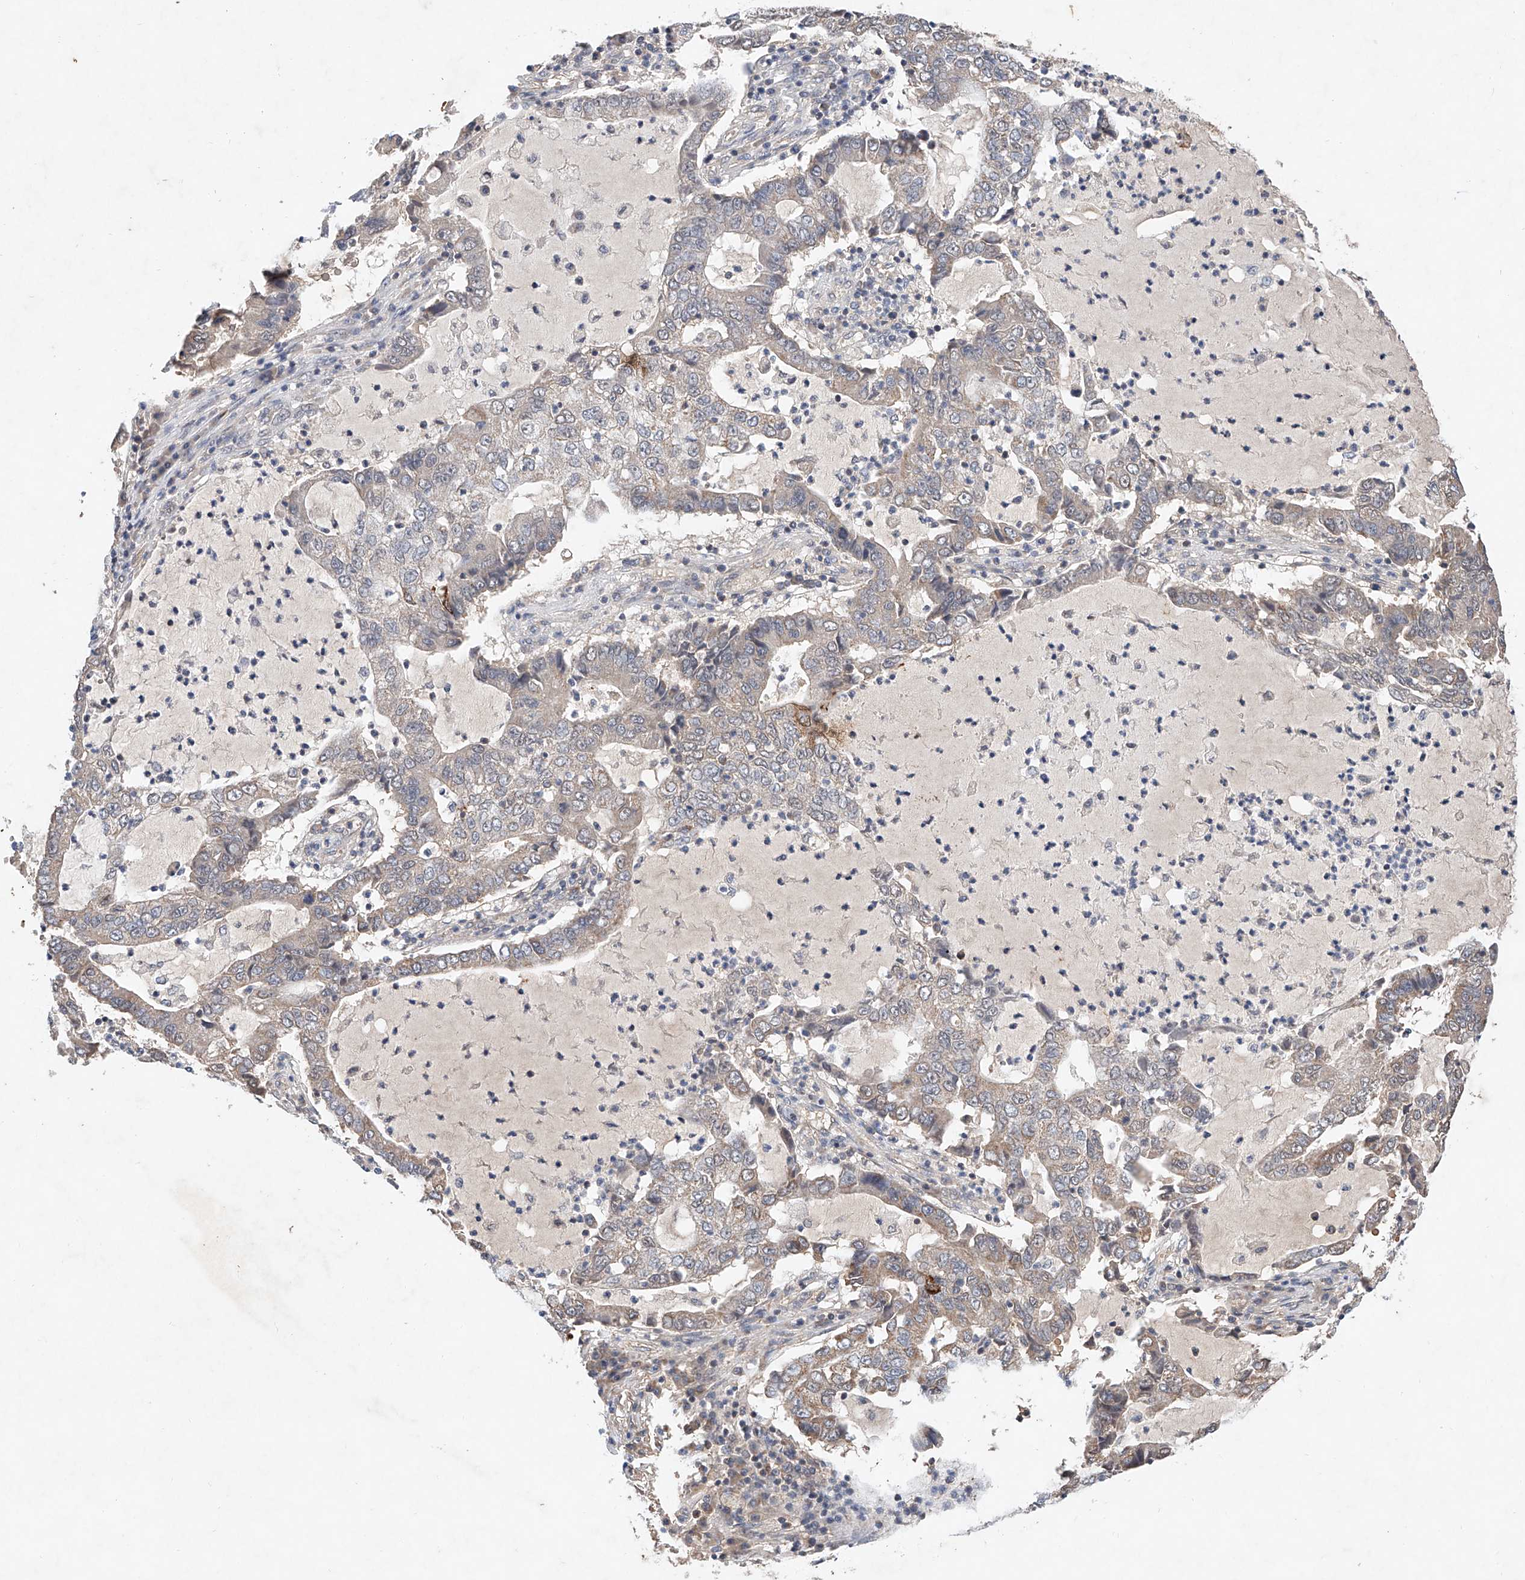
{"staining": {"intensity": "weak", "quantity": "25%-75%", "location": "cytoplasmic/membranous"}, "tissue": "lung cancer", "cell_type": "Tumor cells", "image_type": "cancer", "snomed": [{"axis": "morphology", "description": "Adenocarcinoma, NOS"}, {"axis": "topography", "description": "Lung"}], "caption": "High-power microscopy captured an immunohistochemistry micrograph of lung cancer, revealing weak cytoplasmic/membranous positivity in approximately 25%-75% of tumor cells. (DAB (3,3'-diaminobenzidine) IHC with brightfield microscopy, high magnification).", "gene": "FASTK", "patient": {"sex": "female", "age": 51}}